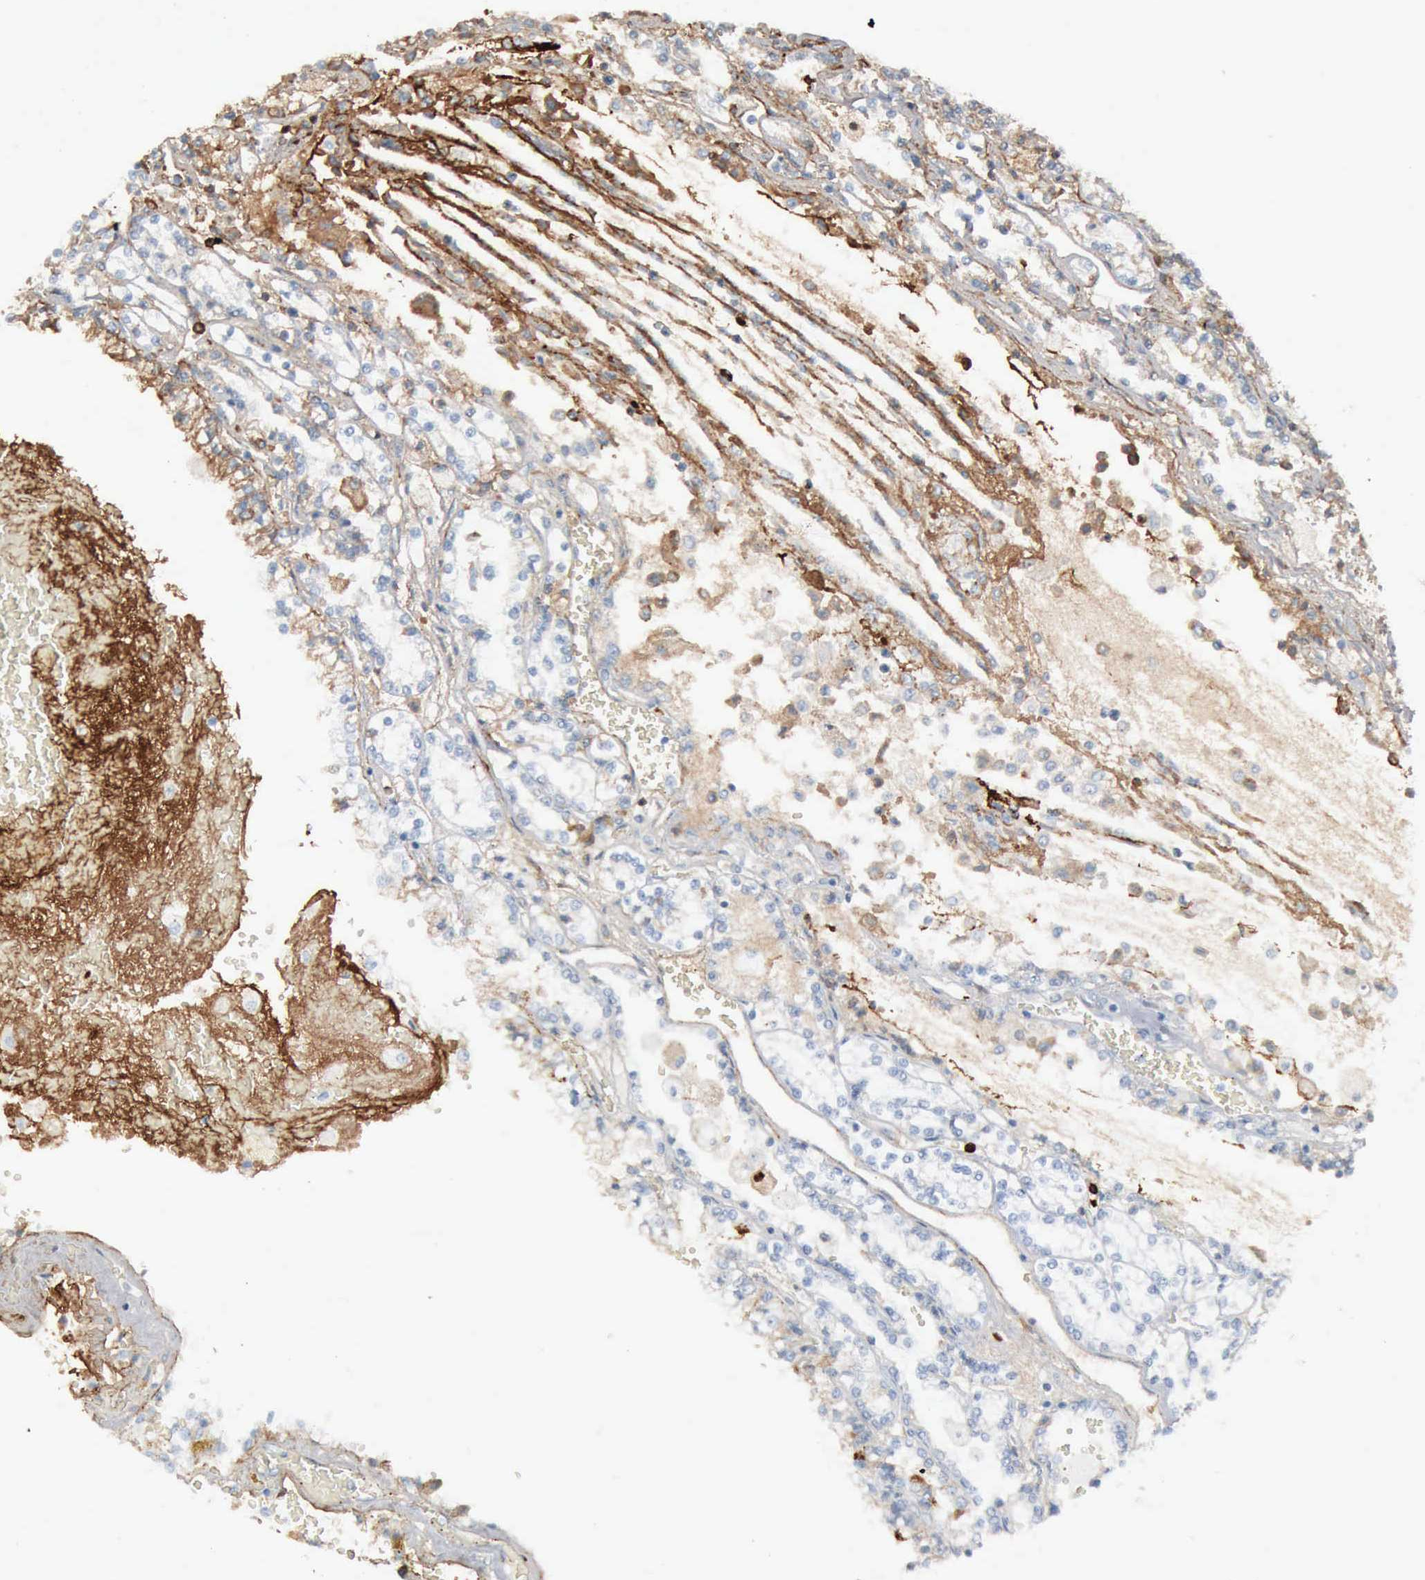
{"staining": {"intensity": "moderate", "quantity": "25%-75%", "location": "cytoplasmic/membranous"}, "tissue": "renal cancer", "cell_type": "Tumor cells", "image_type": "cancer", "snomed": [{"axis": "morphology", "description": "Adenocarcinoma, NOS"}, {"axis": "topography", "description": "Kidney"}], "caption": "IHC photomicrograph of renal adenocarcinoma stained for a protein (brown), which exhibits medium levels of moderate cytoplasmic/membranous positivity in approximately 25%-75% of tumor cells.", "gene": "FN1", "patient": {"sex": "female", "age": 56}}